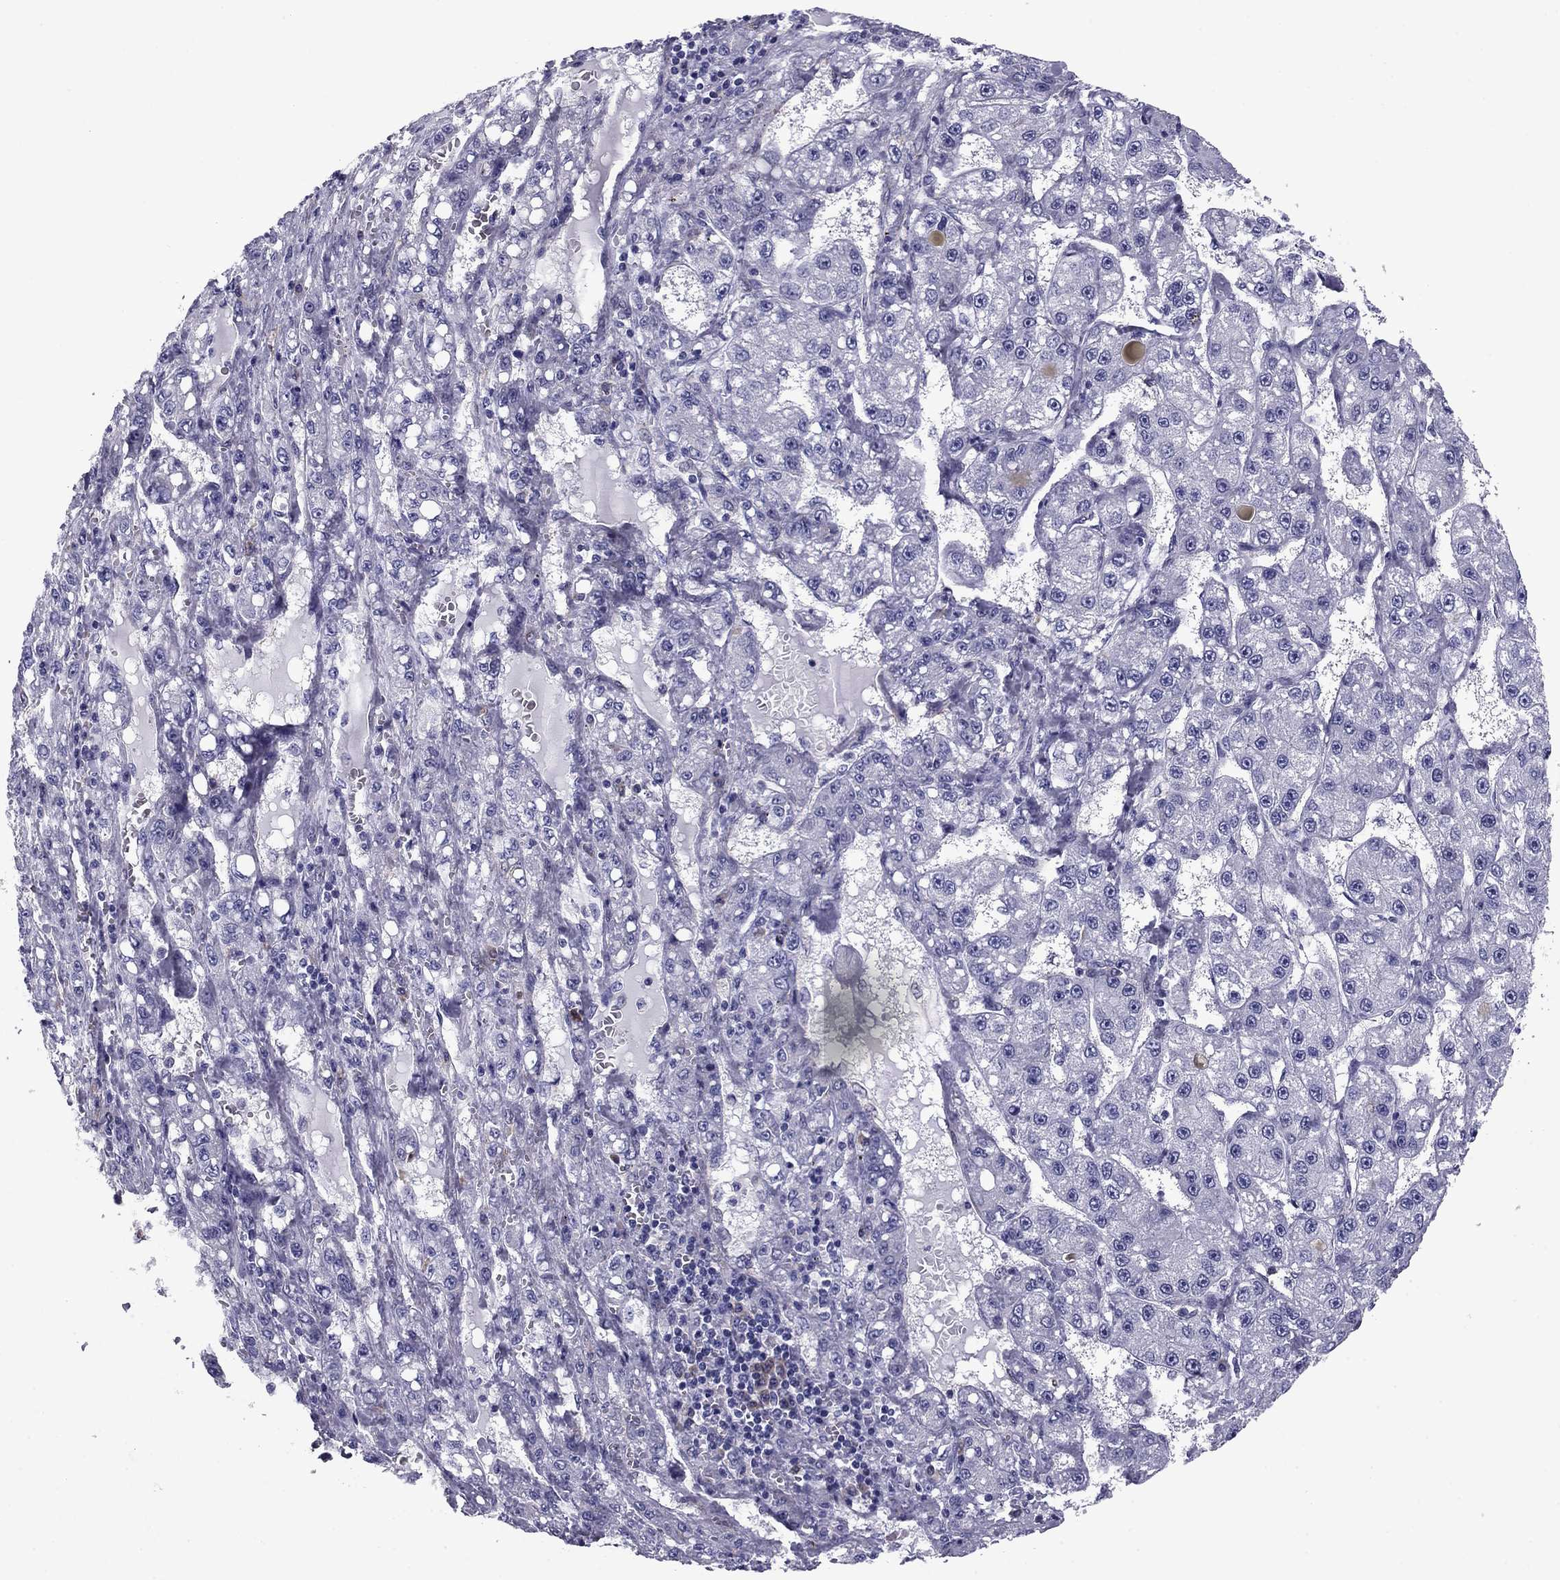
{"staining": {"intensity": "negative", "quantity": "none", "location": "none"}, "tissue": "liver cancer", "cell_type": "Tumor cells", "image_type": "cancer", "snomed": [{"axis": "morphology", "description": "Carcinoma, Hepatocellular, NOS"}, {"axis": "topography", "description": "Liver"}], "caption": "Liver cancer was stained to show a protein in brown. There is no significant expression in tumor cells.", "gene": "TMED3", "patient": {"sex": "female", "age": 65}}